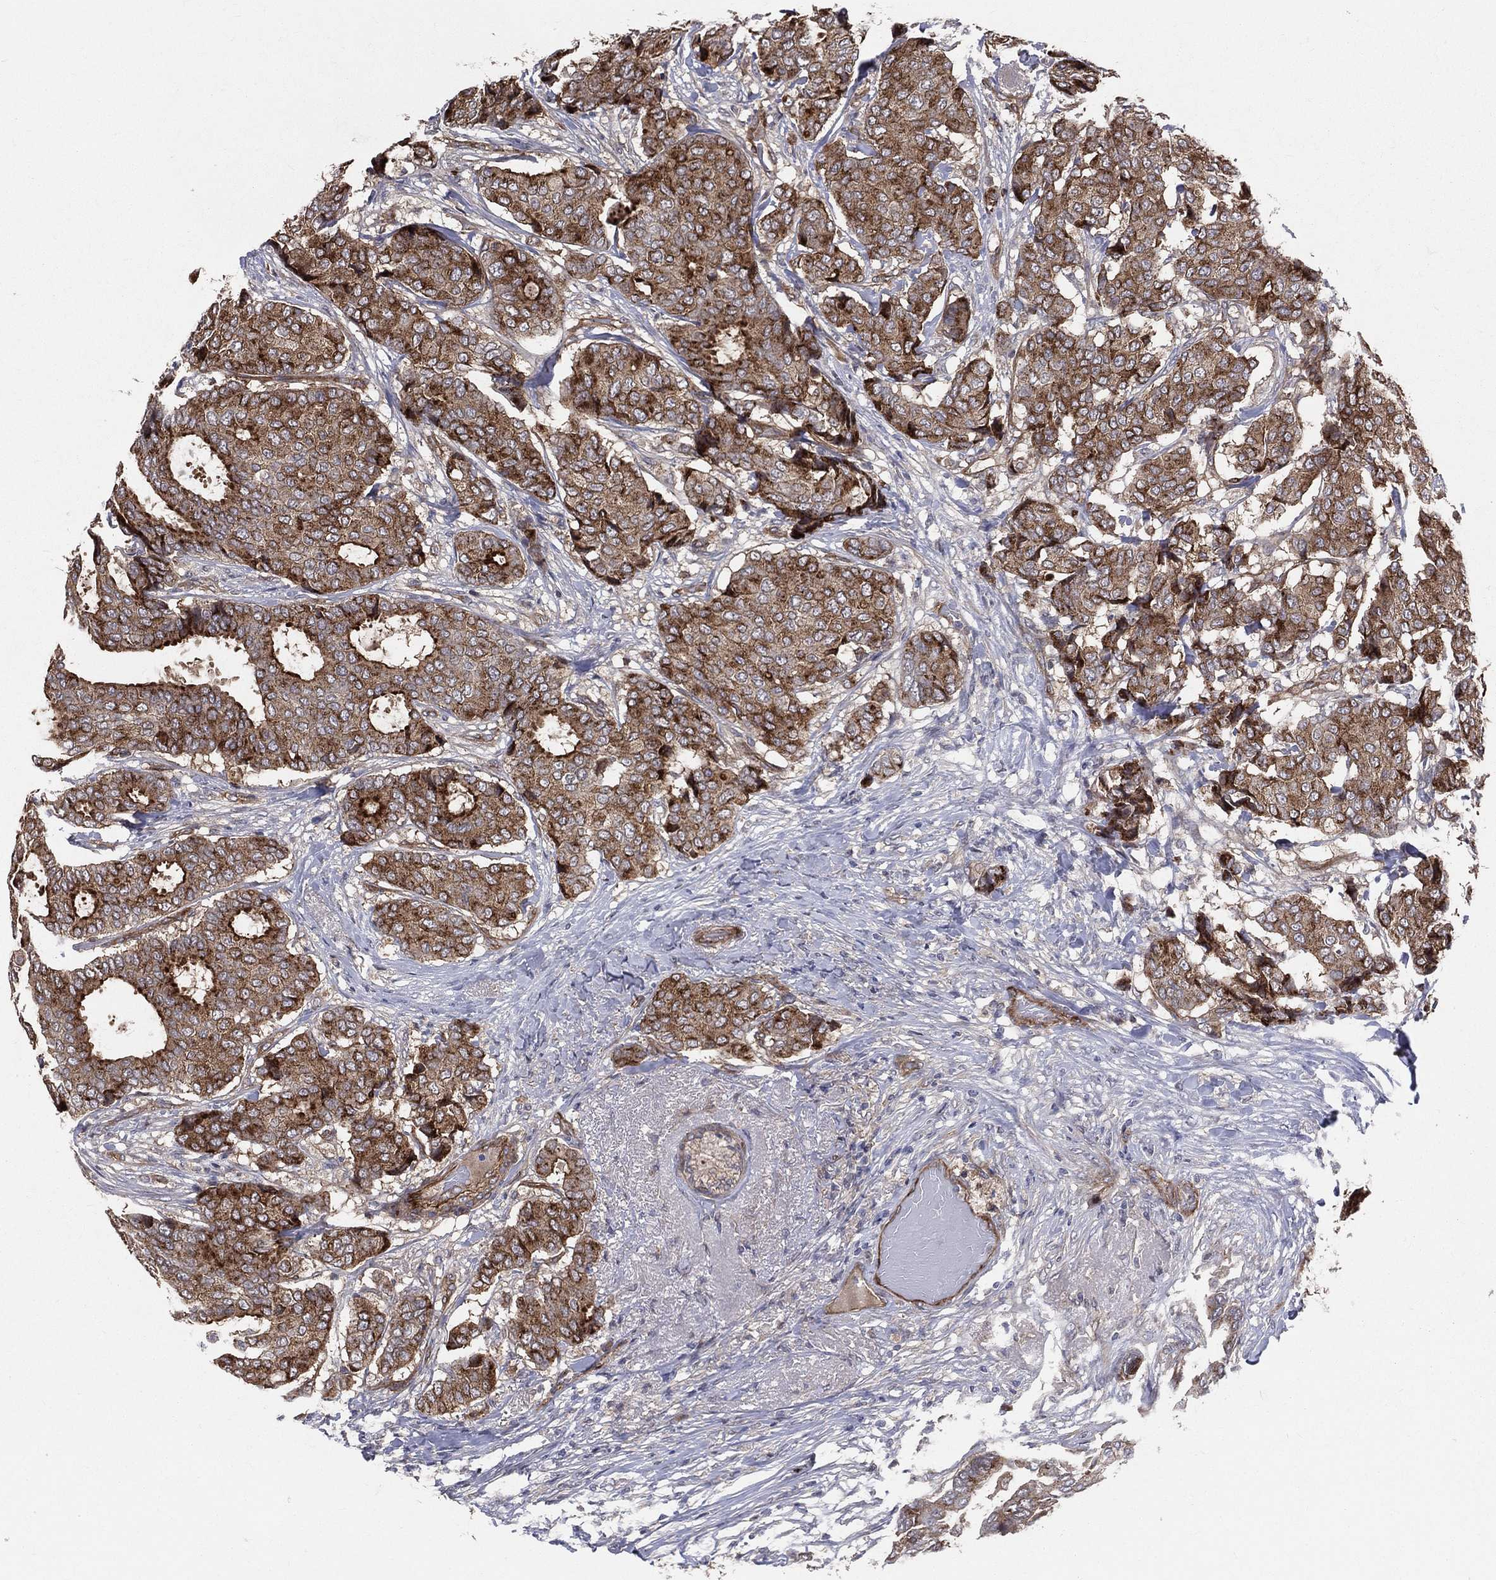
{"staining": {"intensity": "strong", "quantity": ">75%", "location": "cytoplasmic/membranous"}, "tissue": "breast cancer", "cell_type": "Tumor cells", "image_type": "cancer", "snomed": [{"axis": "morphology", "description": "Duct carcinoma"}, {"axis": "topography", "description": "Breast"}], "caption": "Immunohistochemistry histopathology image of neoplastic tissue: breast cancer (invasive ductal carcinoma) stained using immunohistochemistry exhibits high levels of strong protein expression localized specifically in the cytoplasmic/membranous of tumor cells, appearing as a cytoplasmic/membranous brown color.", "gene": "ENTPD1", "patient": {"sex": "female", "age": 75}}